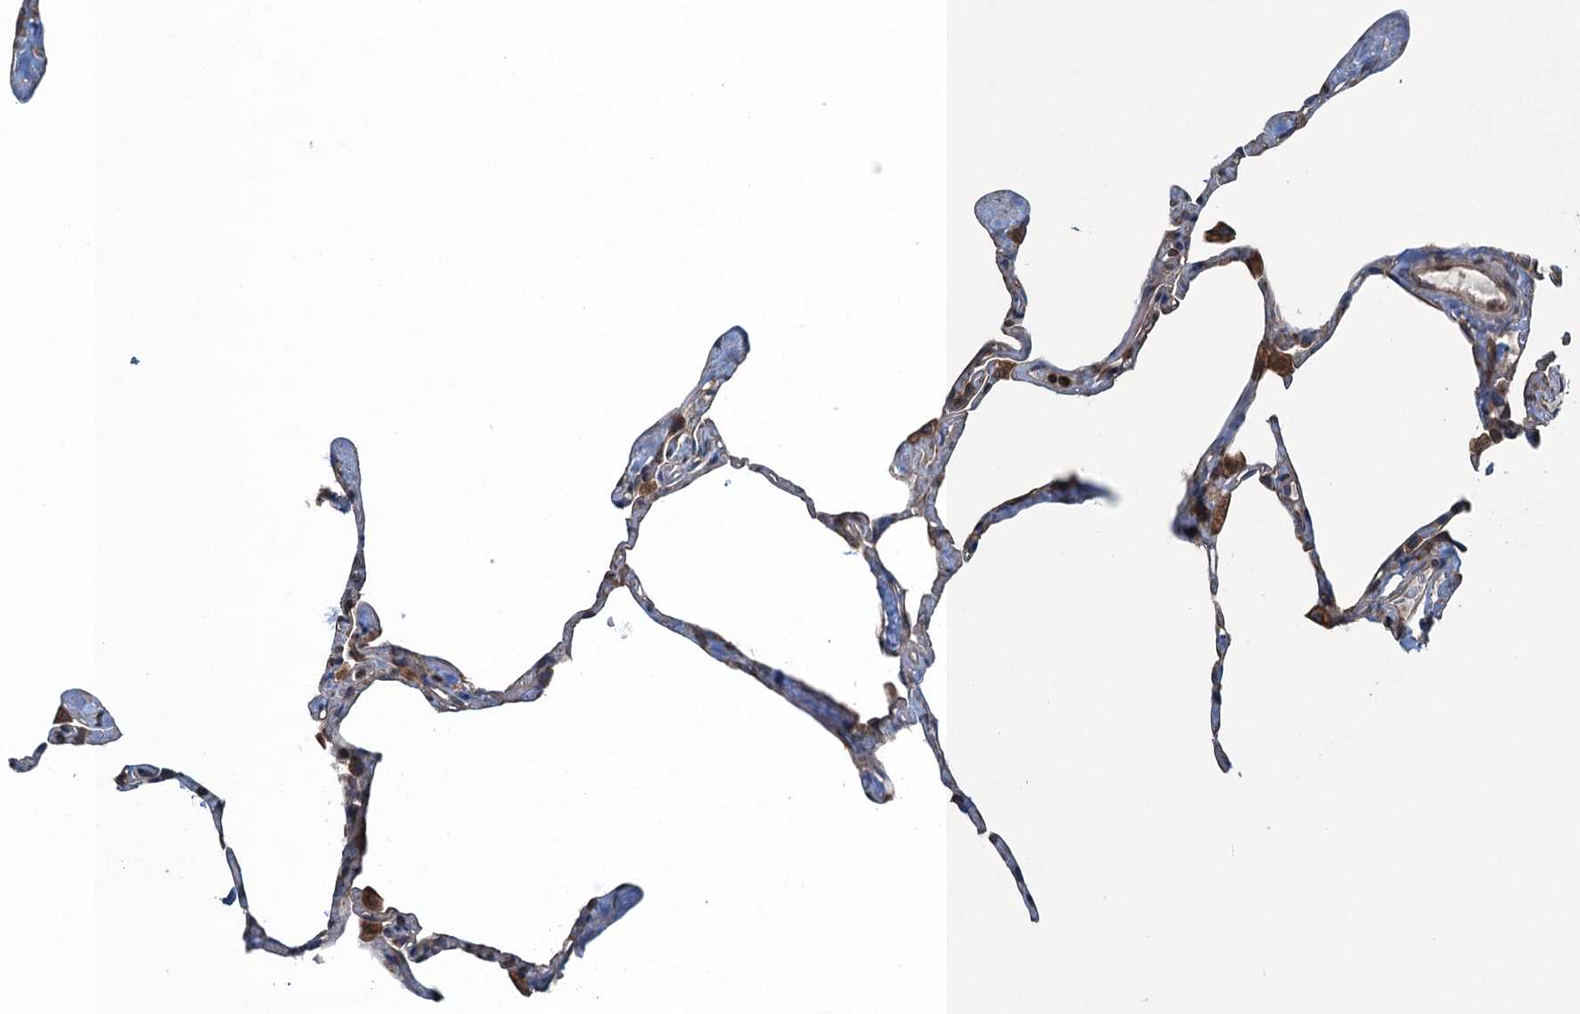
{"staining": {"intensity": "negative", "quantity": "none", "location": "none"}, "tissue": "lung", "cell_type": "Alveolar cells", "image_type": "normal", "snomed": [{"axis": "morphology", "description": "Normal tissue, NOS"}, {"axis": "topography", "description": "Lung"}], "caption": "A high-resolution image shows immunohistochemistry staining of benign lung, which shows no significant expression in alveolar cells. Nuclei are stained in blue.", "gene": "TRAPPC8", "patient": {"sex": "male", "age": 65}}